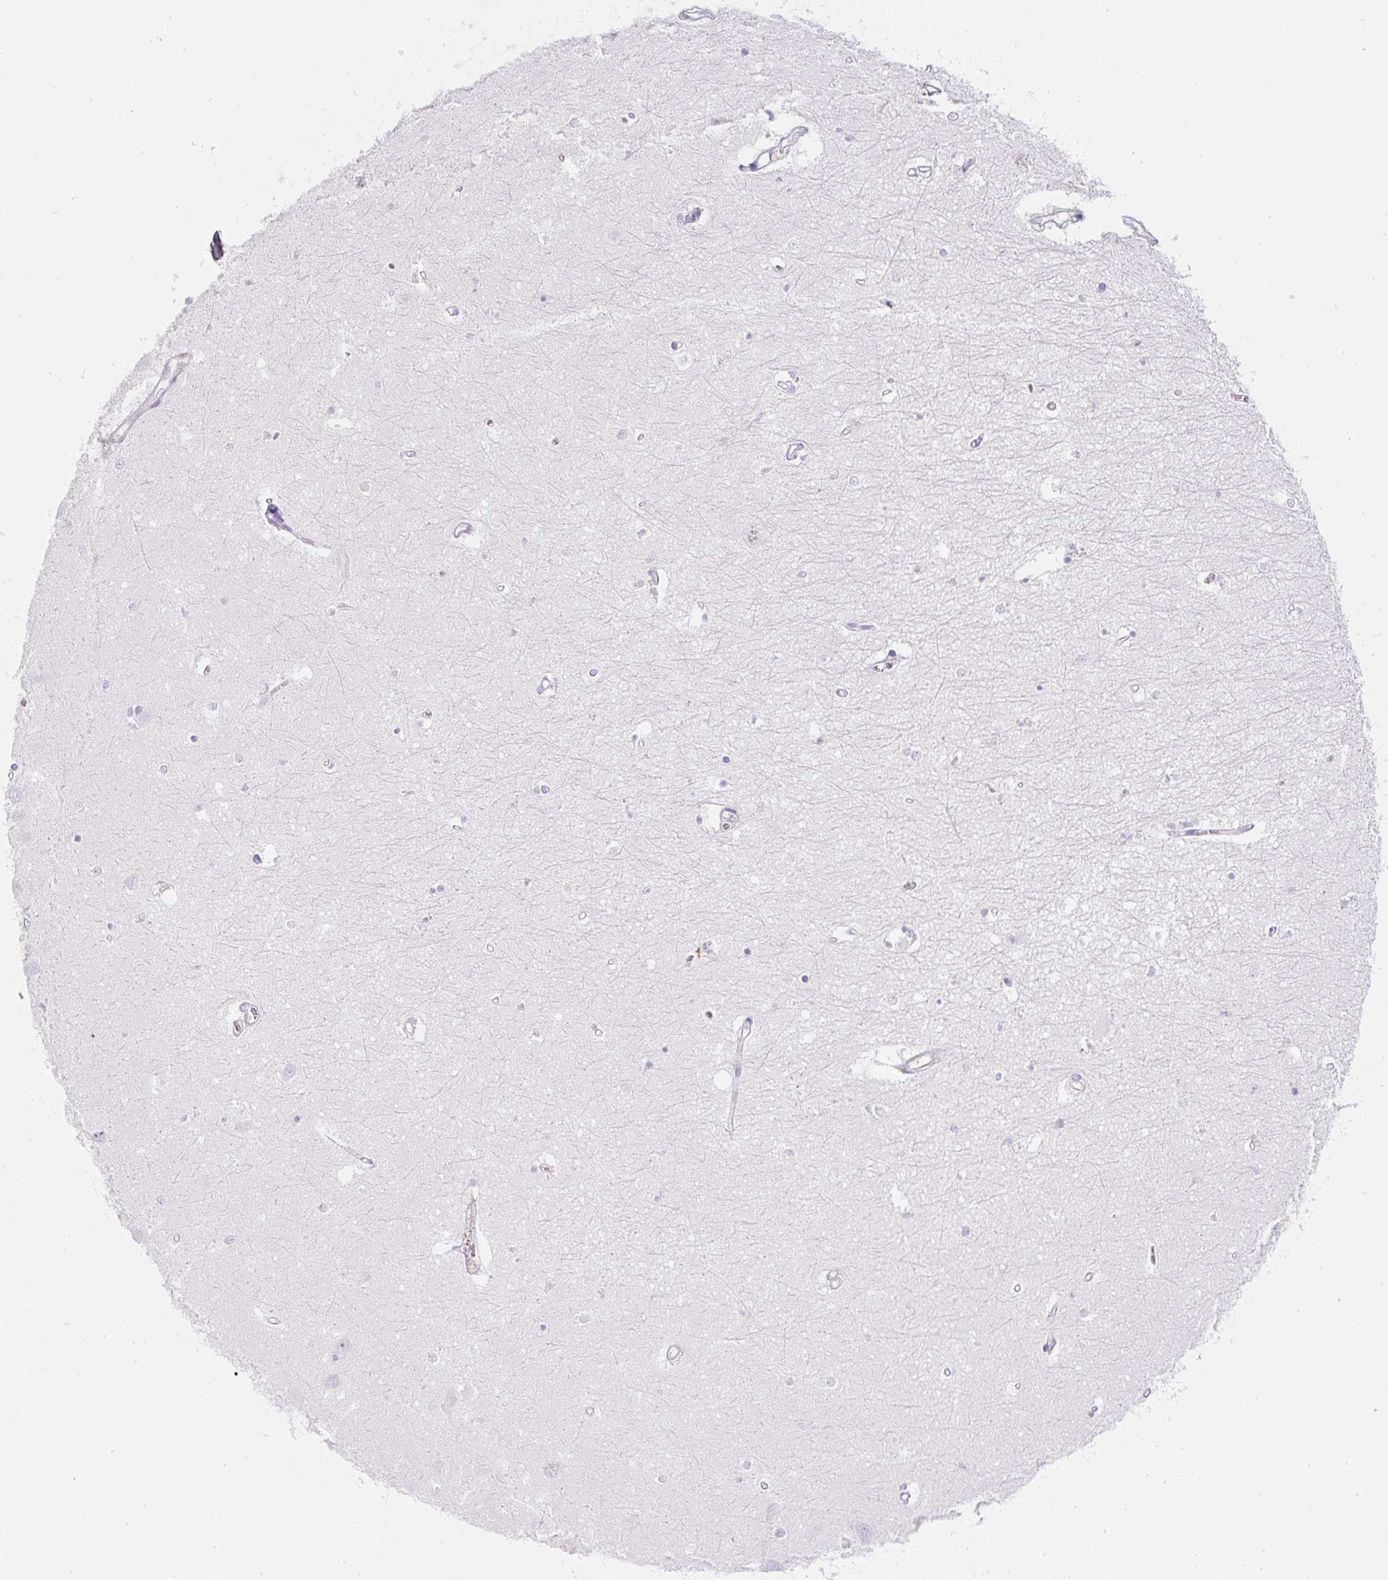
{"staining": {"intensity": "negative", "quantity": "none", "location": "none"}, "tissue": "hippocampus", "cell_type": "Glial cells", "image_type": "normal", "snomed": [{"axis": "morphology", "description": "Normal tissue, NOS"}, {"axis": "topography", "description": "Hippocampus"}], "caption": "Normal hippocampus was stained to show a protein in brown. There is no significant staining in glial cells.", "gene": "ZNF689", "patient": {"sex": "female", "age": 64}}